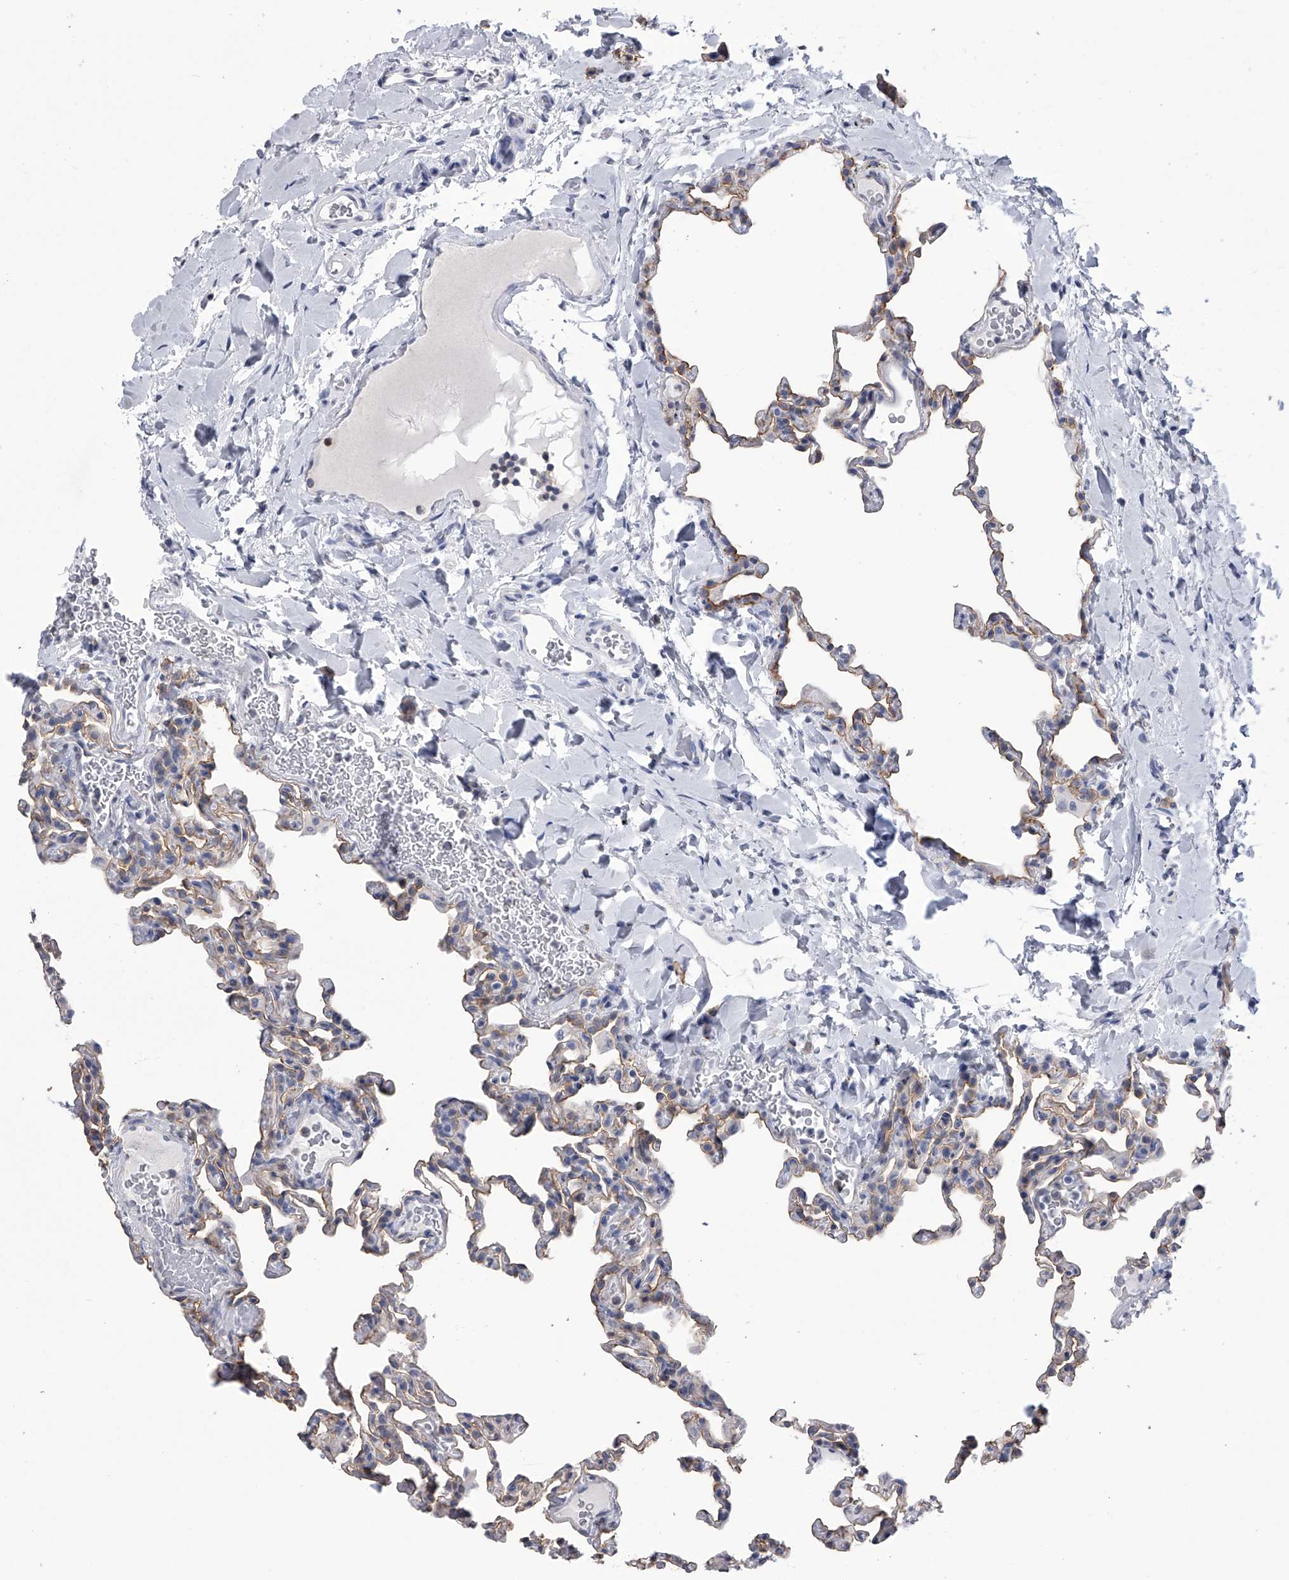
{"staining": {"intensity": "weak", "quantity": "25%-75%", "location": "cytoplasmic/membranous"}, "tissue": "lung", "cell_type": "Alveolar cells", "image_type": "normal", "snomed": [{"axis": "morphology", "description": "Normal tissue, NOS"}, {"axis": "topography", "description": "Lung"}], "caption": "A photomicrograph of lung stained for a protein displays weak cytoplasmic/membranous brown staining in alveolar cells.", "gene": "TASP1", "patient": {"sex": "male", "age": 20}}